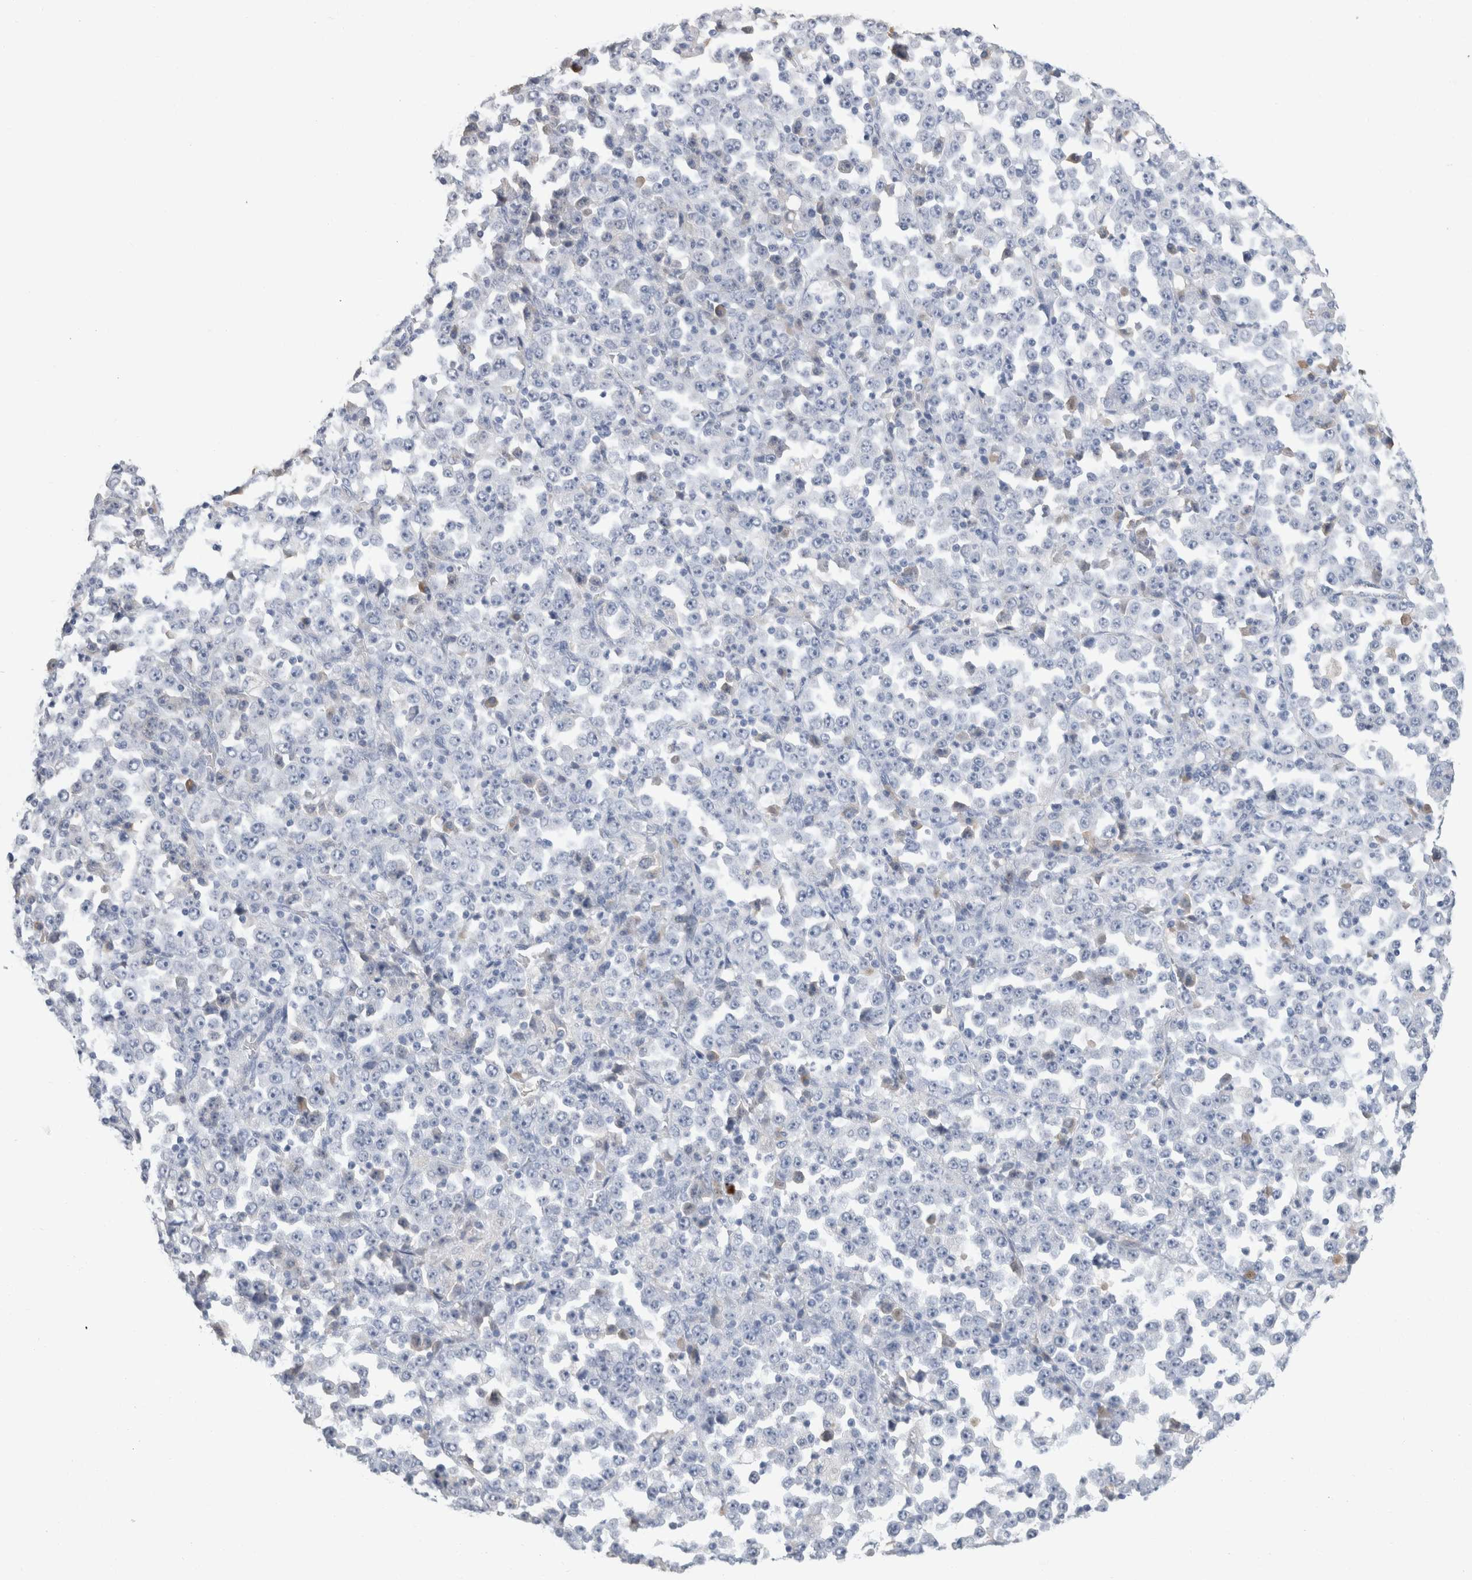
{"staining": {"intensity": "negative", "quantity": "none", "location": "none"}, "tissue": "stomach cancer", "cell_type": "Tumor cells", "image_type": "cancer", "snomed": [{"axis": "morphology", "description": "Normal tissue, NOS"}, {"axis": "morphology", "description": "Adenocarcinoma, NOS"}, {"axis": "topography", "description": "Stomach, upper"}, {"axis": "topography", "description": "Stomach"}], "caption": "Protein analysis of adenocarcinoma (stomach) shows no significant positivity in tumor cells.", "gene": "SCGB1A1", "patient": {"sex": "male", "age": 59}}